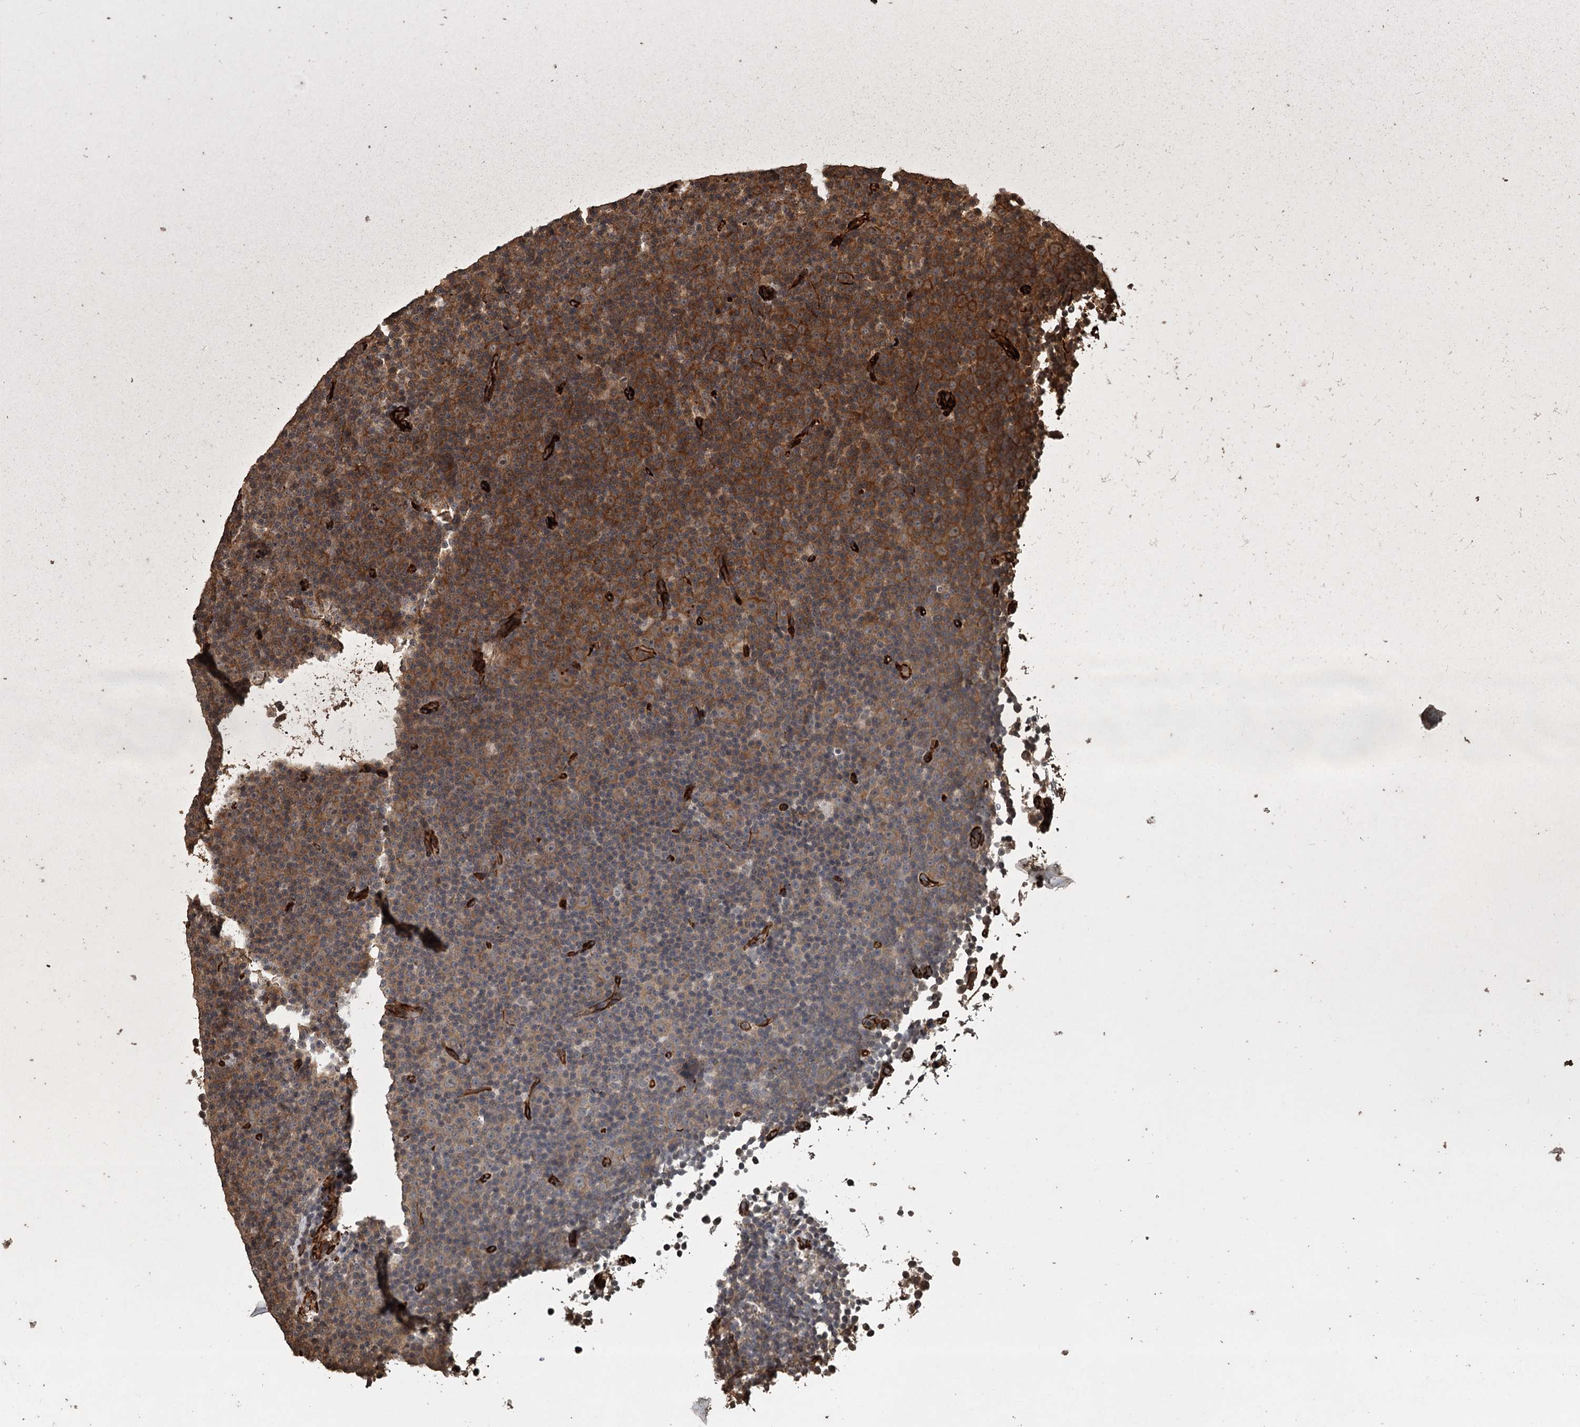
{"staining": {"intensity": "moderate", "quantity": ">75%", "location": "cytoplasmic/membranous"}, "tissue": "lymphoma", "cell_type": "Tumor cells", "image_type": "cancer", "snomed": [{"axis": "morphology", "description": "Malignant lymphoma, non-Hodgkin's type, Low grade"}, {"axis": "topography", "description": "Lymph node"}], "caption": "IHC image of low-grade malignant lymphoma, non-Hodgkin's type stained for a protein (brown), which demonstrates medium levels of moderate cytoplasmic/membranous expression in about >75% of tumor cells.", "gene": "RPAP3", "patient": {"sex": "female", "age": 67}}